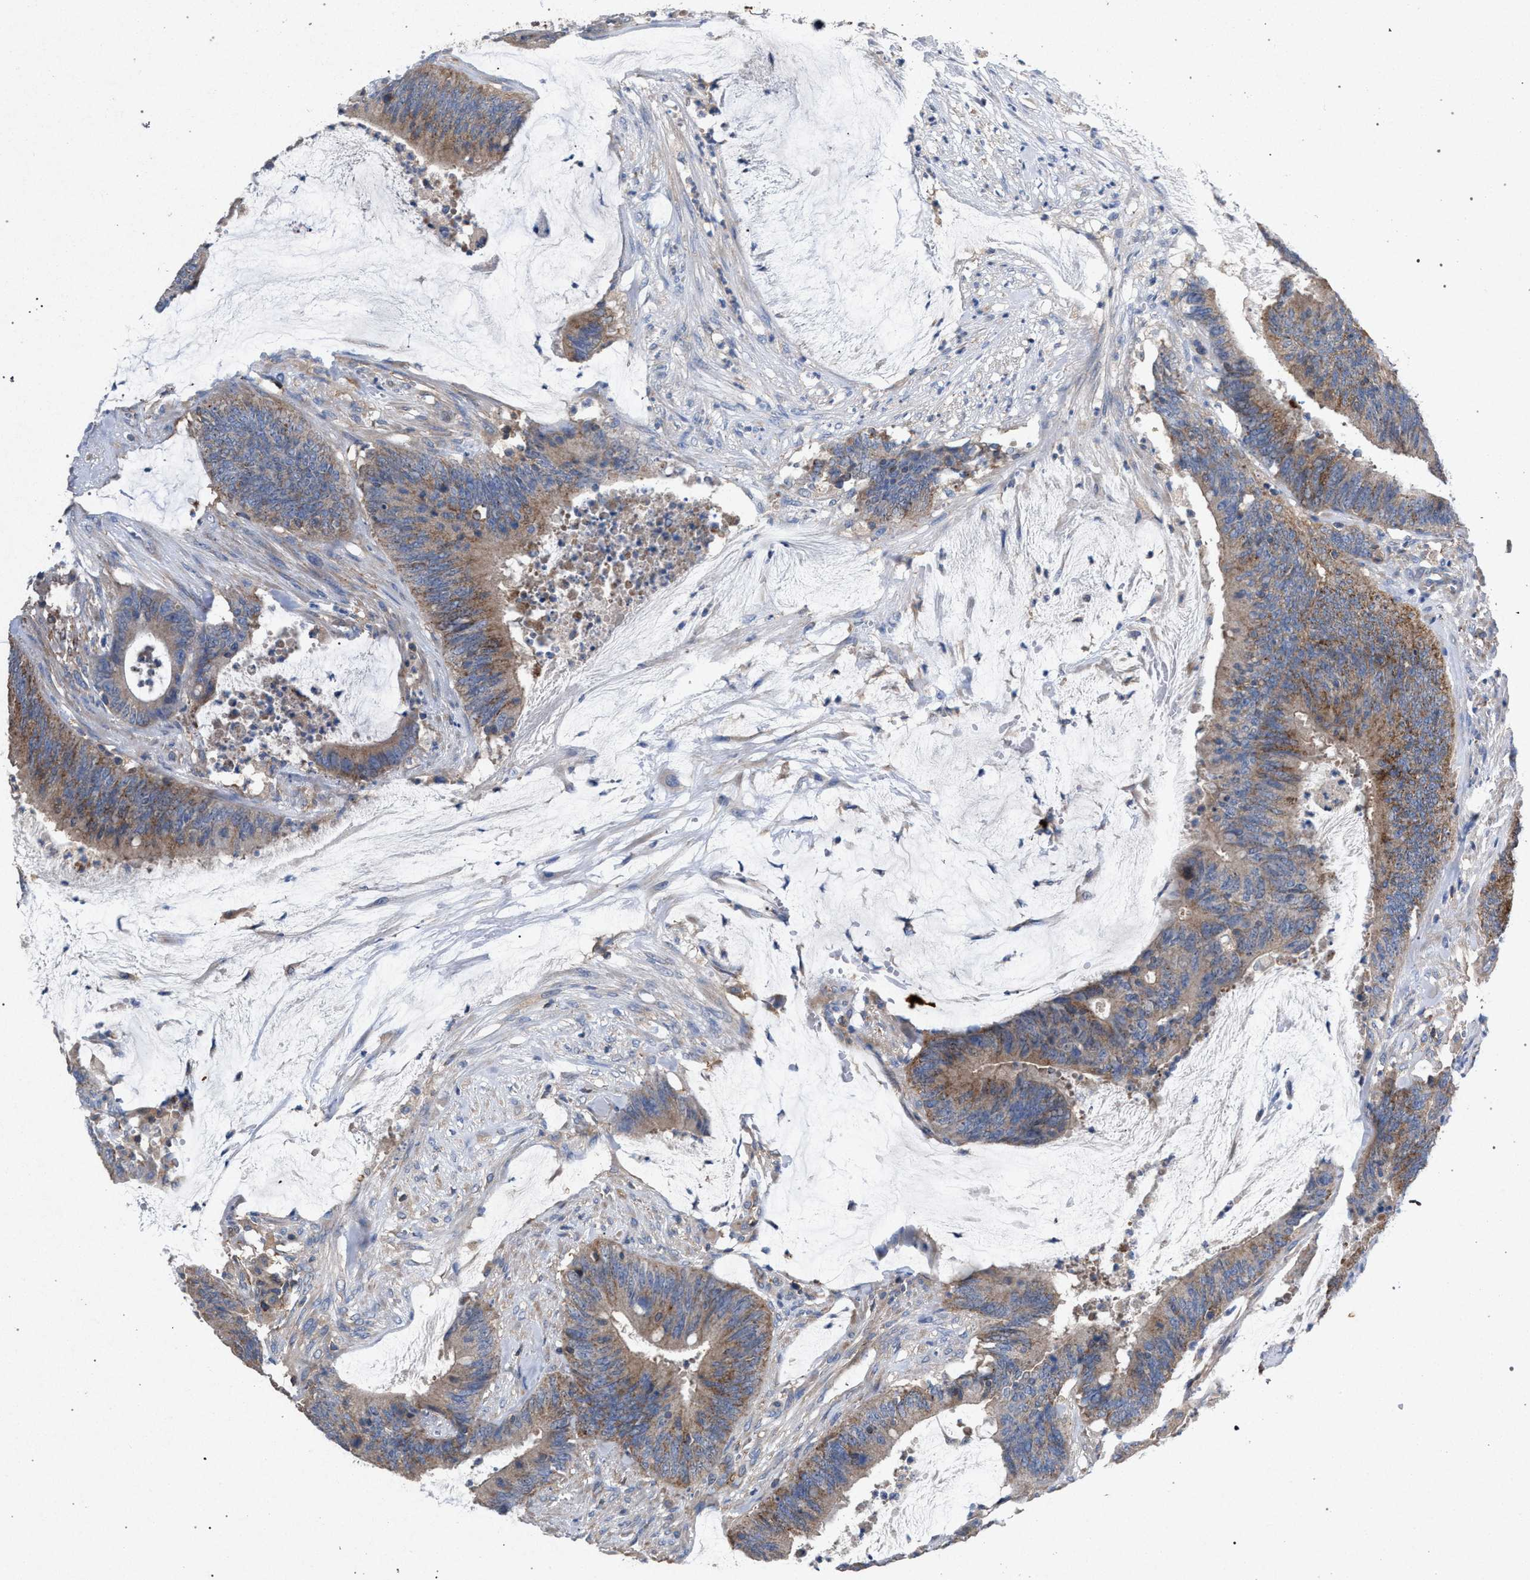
{"staining": {"intensity": "moderate", "quantity": ">75%", "location": "cytoplasmic/membranous"}, "tissue": "colorectal cancer", "cell_type": "Tumor cells", "image_type": "cancer", "snomed": [{"axis": "morphology", "description": "Adenocarcinoma, NOS"}, {"axis": "topography", "description": "Rectum"}], "caption": "Colorectal cancer (adenocarcinoma) stained for a protein demonstrates moderate cytoplasmic/membranous positivity in tumor cells. The protein of interest is stained brown, and the nuclei are stained in blue (DAB IHC with brightfield microscopy, high magnification).", "gene": "VPS13A", "patient": {"sex": "female", "age": 66}}